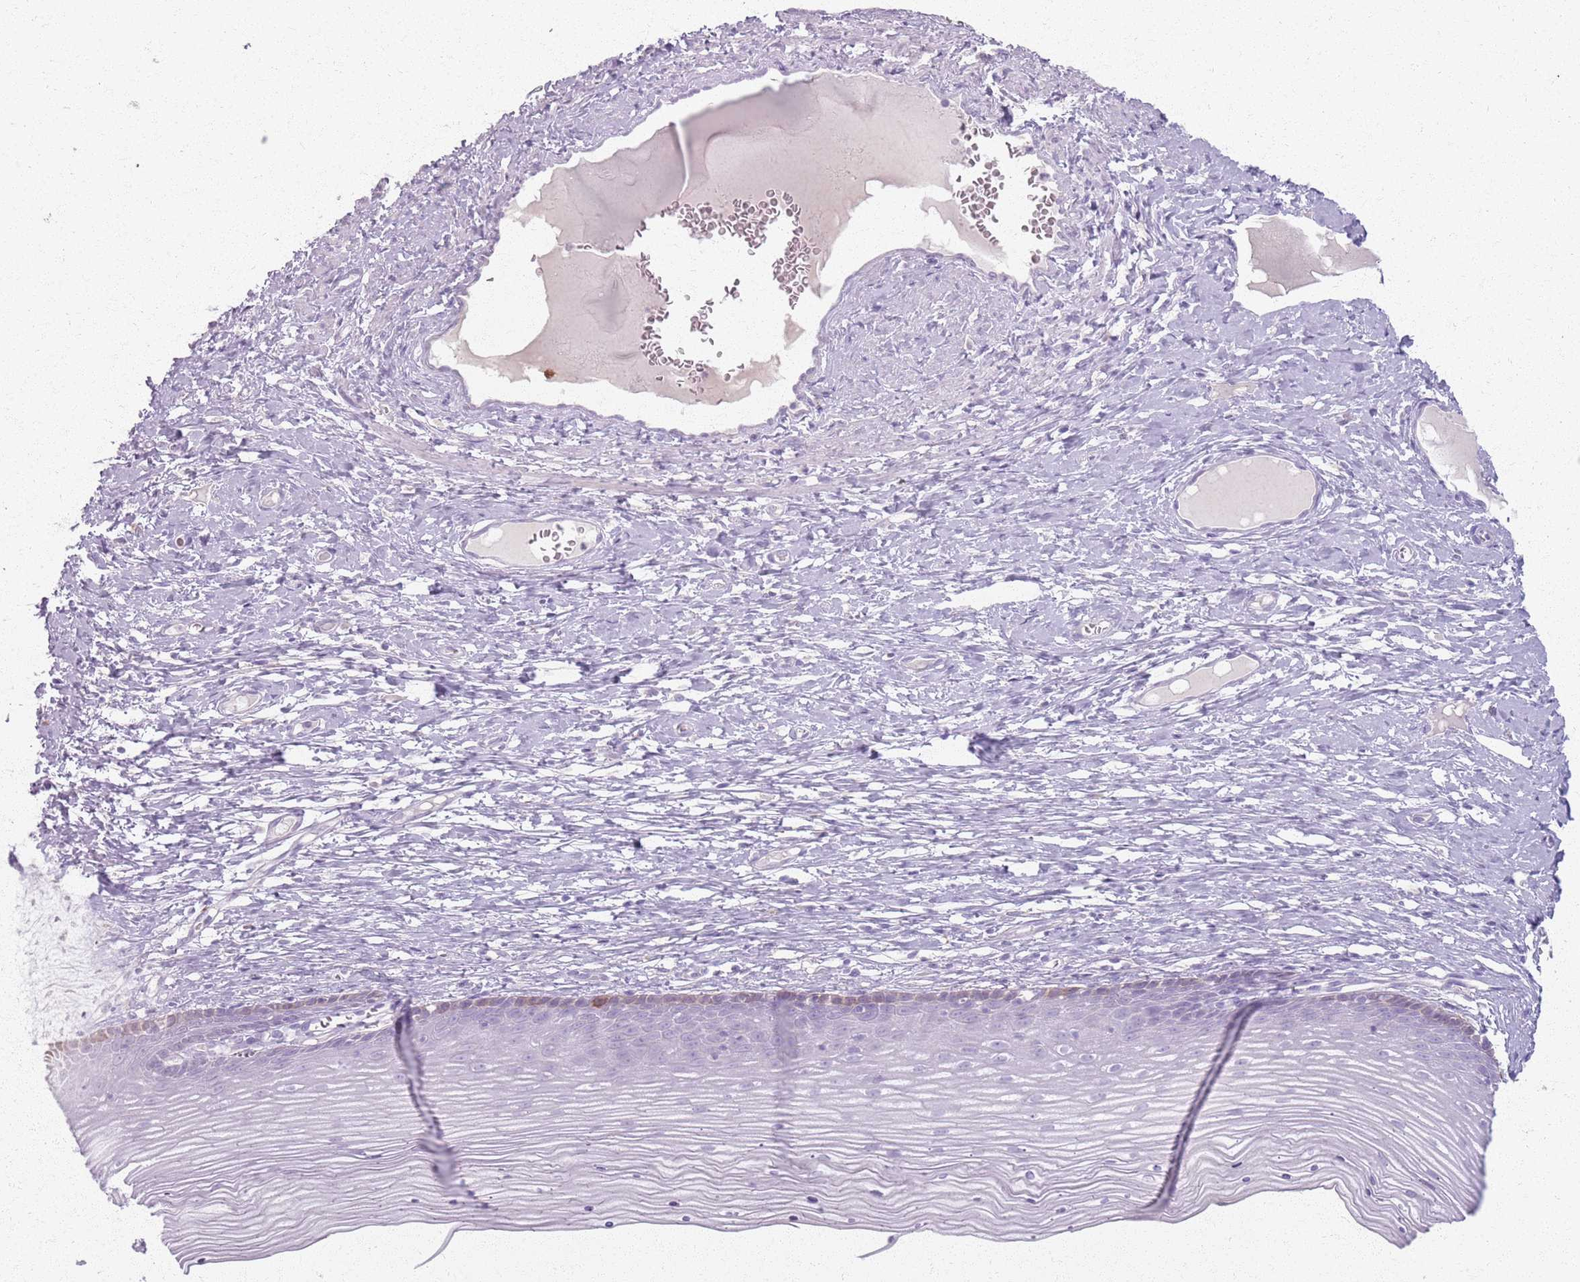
{"staining": {"intensity": "negative", "quantity": "none", "location": "none"}, "tissue": "cervix", "cell_type": "Glandular cells", "image_type": "normal", "snomed": [{"axis": "morphology", "description": "Normal tissue, NOS"}, {"axis": "topography", "description": "Cervix"}], "caption": "High magnification brightfield microscopy of benign cervix stained with DAB (3,3'-diaminobenzidine) (brown) and counterstained with hematoxylin (blue): glandular cells show no significant expression. (DAB immunohistochemistry (IHC), high magnification).", "gene": "GDPGP1", "patient": {"sex": "female", "age": 42}}